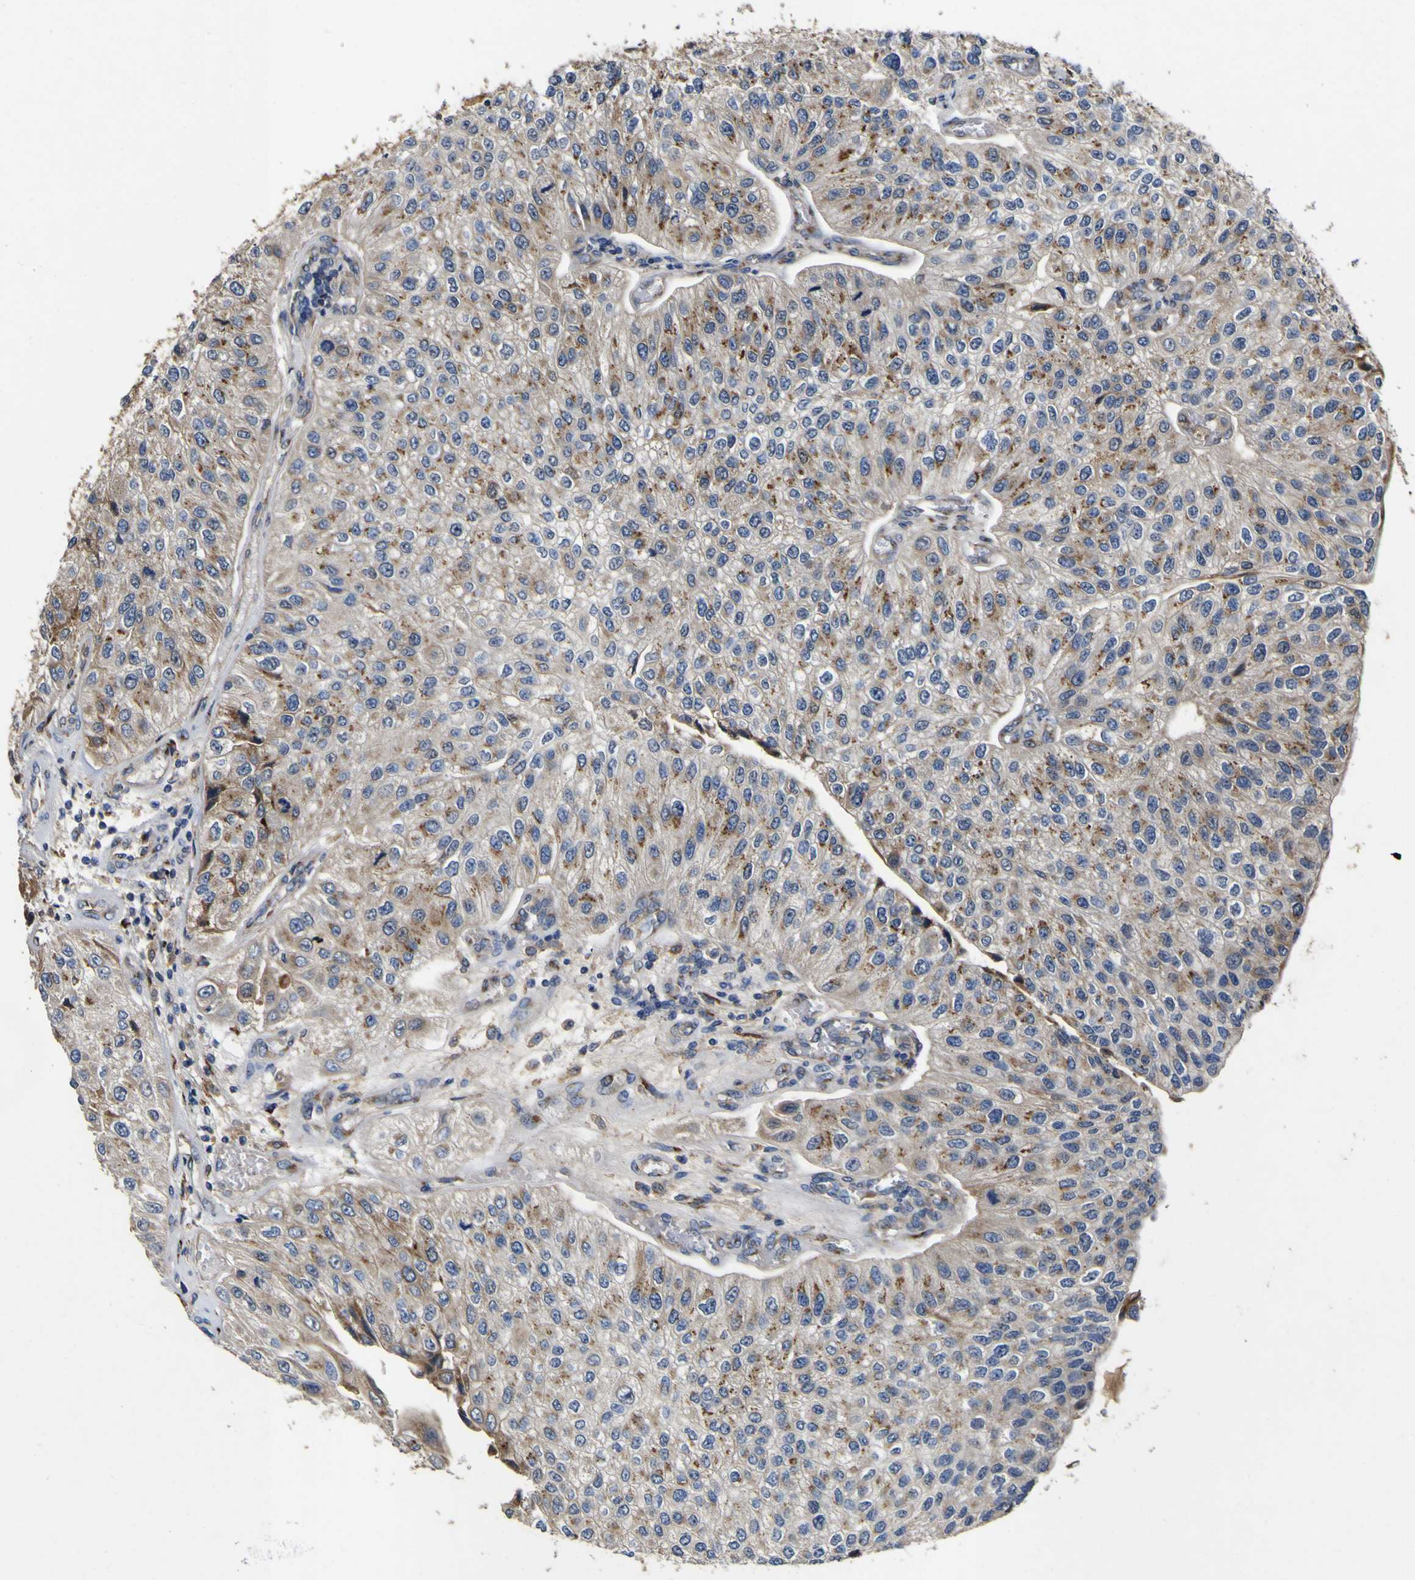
{"staining": {"intensity": "moderate", "quantity": ">75%", "location": "cytoplasmic/membranous"}, "tissue": "urothelial cancer", "cell_type": "Tumor cells", "image_type": "cancer", "snomed": [{"axis": "morphology", "description": "Urothelial carcinoma, High grade"}, {"axis": "topography", "description": "Kidney"}, {"axis": "topography", "description": "Urinary bladder"}], "caption": "Human high-grade urothelial carcinoma stained with a protein marker shows moderate staining in tumor cells.", "gene": "COA1", "patient": {"sex": "male", "age": 77}}